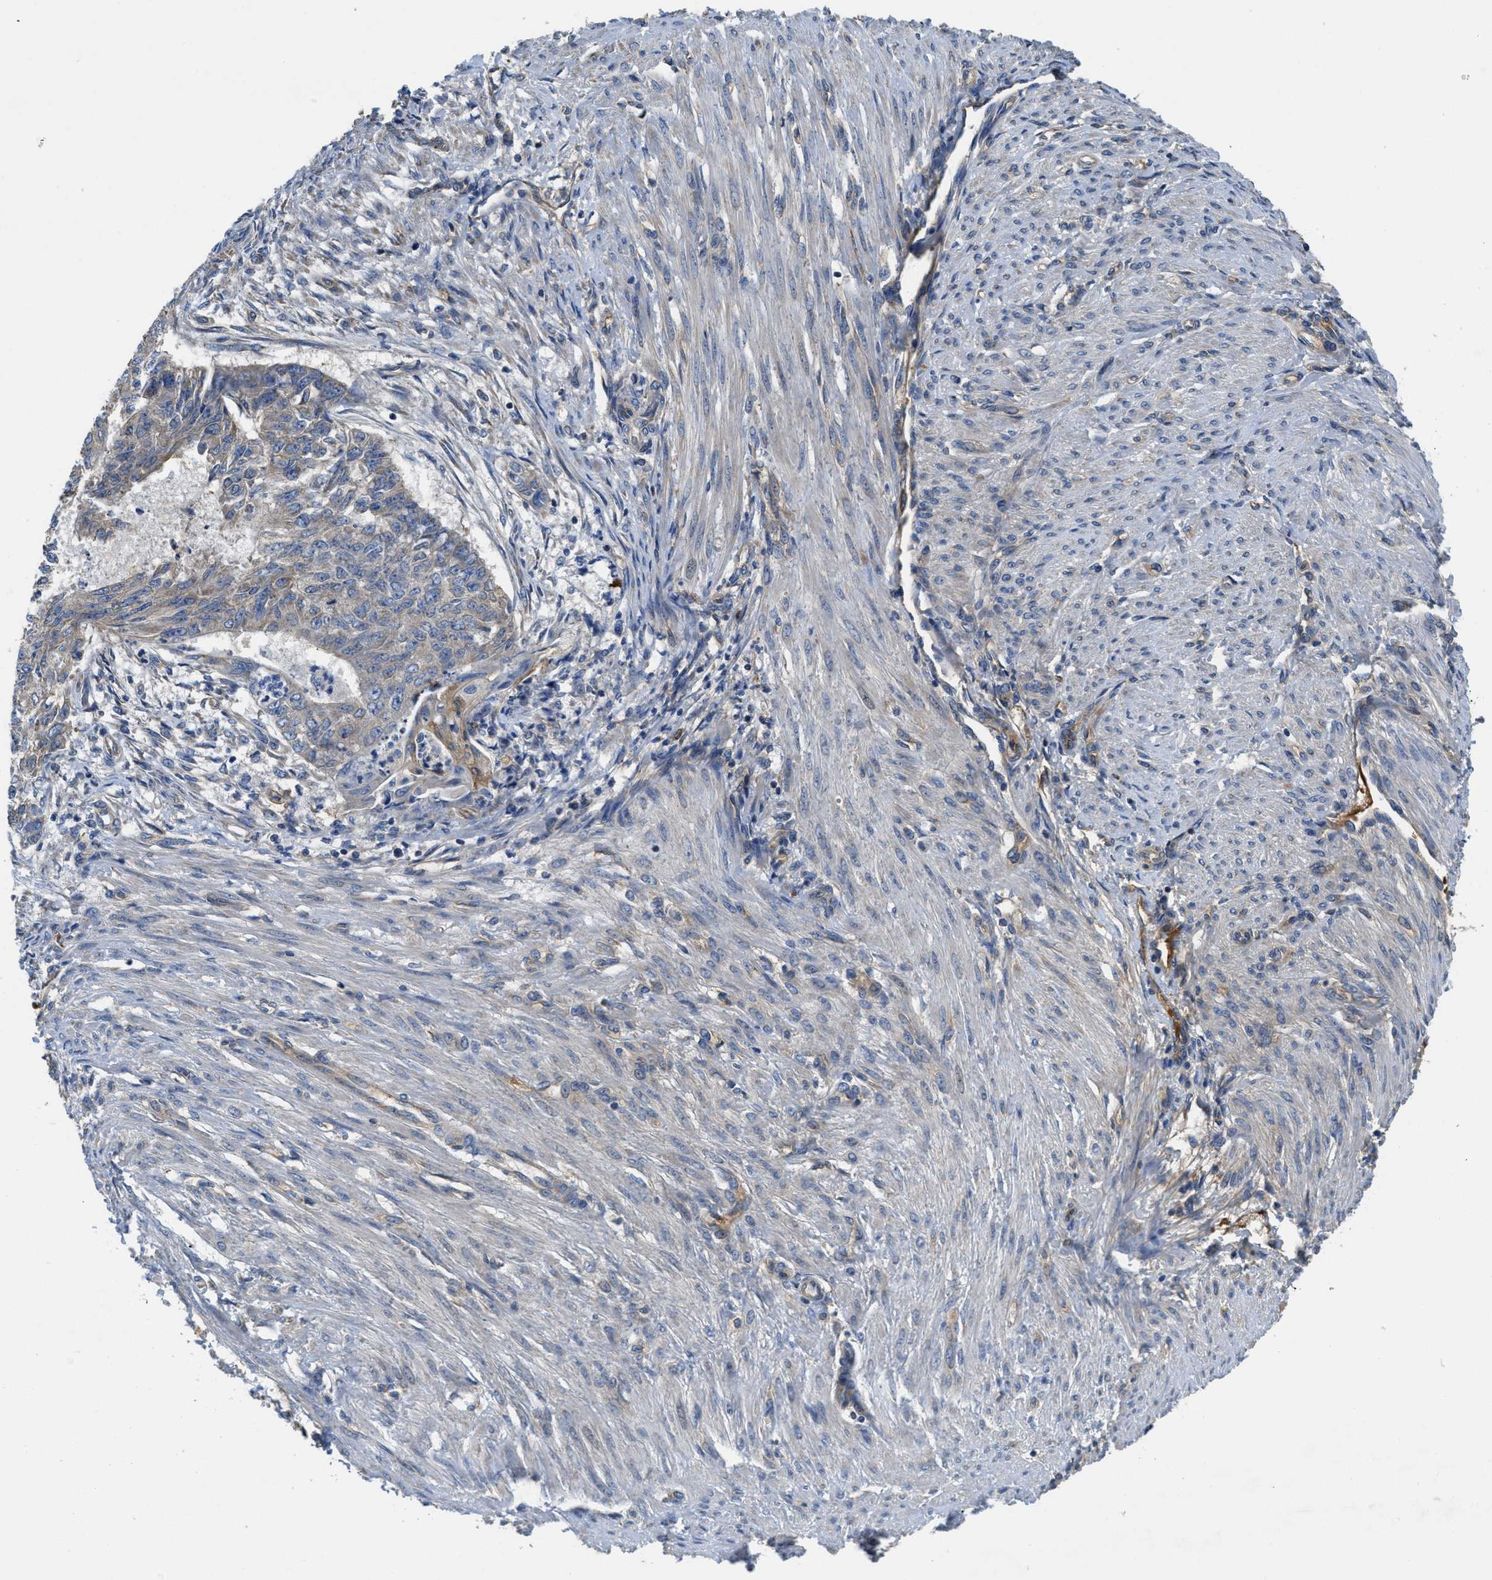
{"staining": {"intensity": "weak", "quantity": "<25%", "location": "cytoplasmic/membranous"}, "tissue": "endometrial cancer", "cell_type": "Tumor cells", "image_type": "cancer", "snomed": [{"axis": "morphology", "description": "Adenocarcinoma, NOS"}, {"axis": "topography", "description": "Endometrium"}], "caption": "A high-resolution micrograph shows IHC staining of endometrial cancer (adenocarcinoma), which displays no significant staining in tumor cells. (DAB IHC visualized using brightfield microscopy, high magnification).", "gene": "GALK1", "patient": {"sex": "female", "age": 32}}